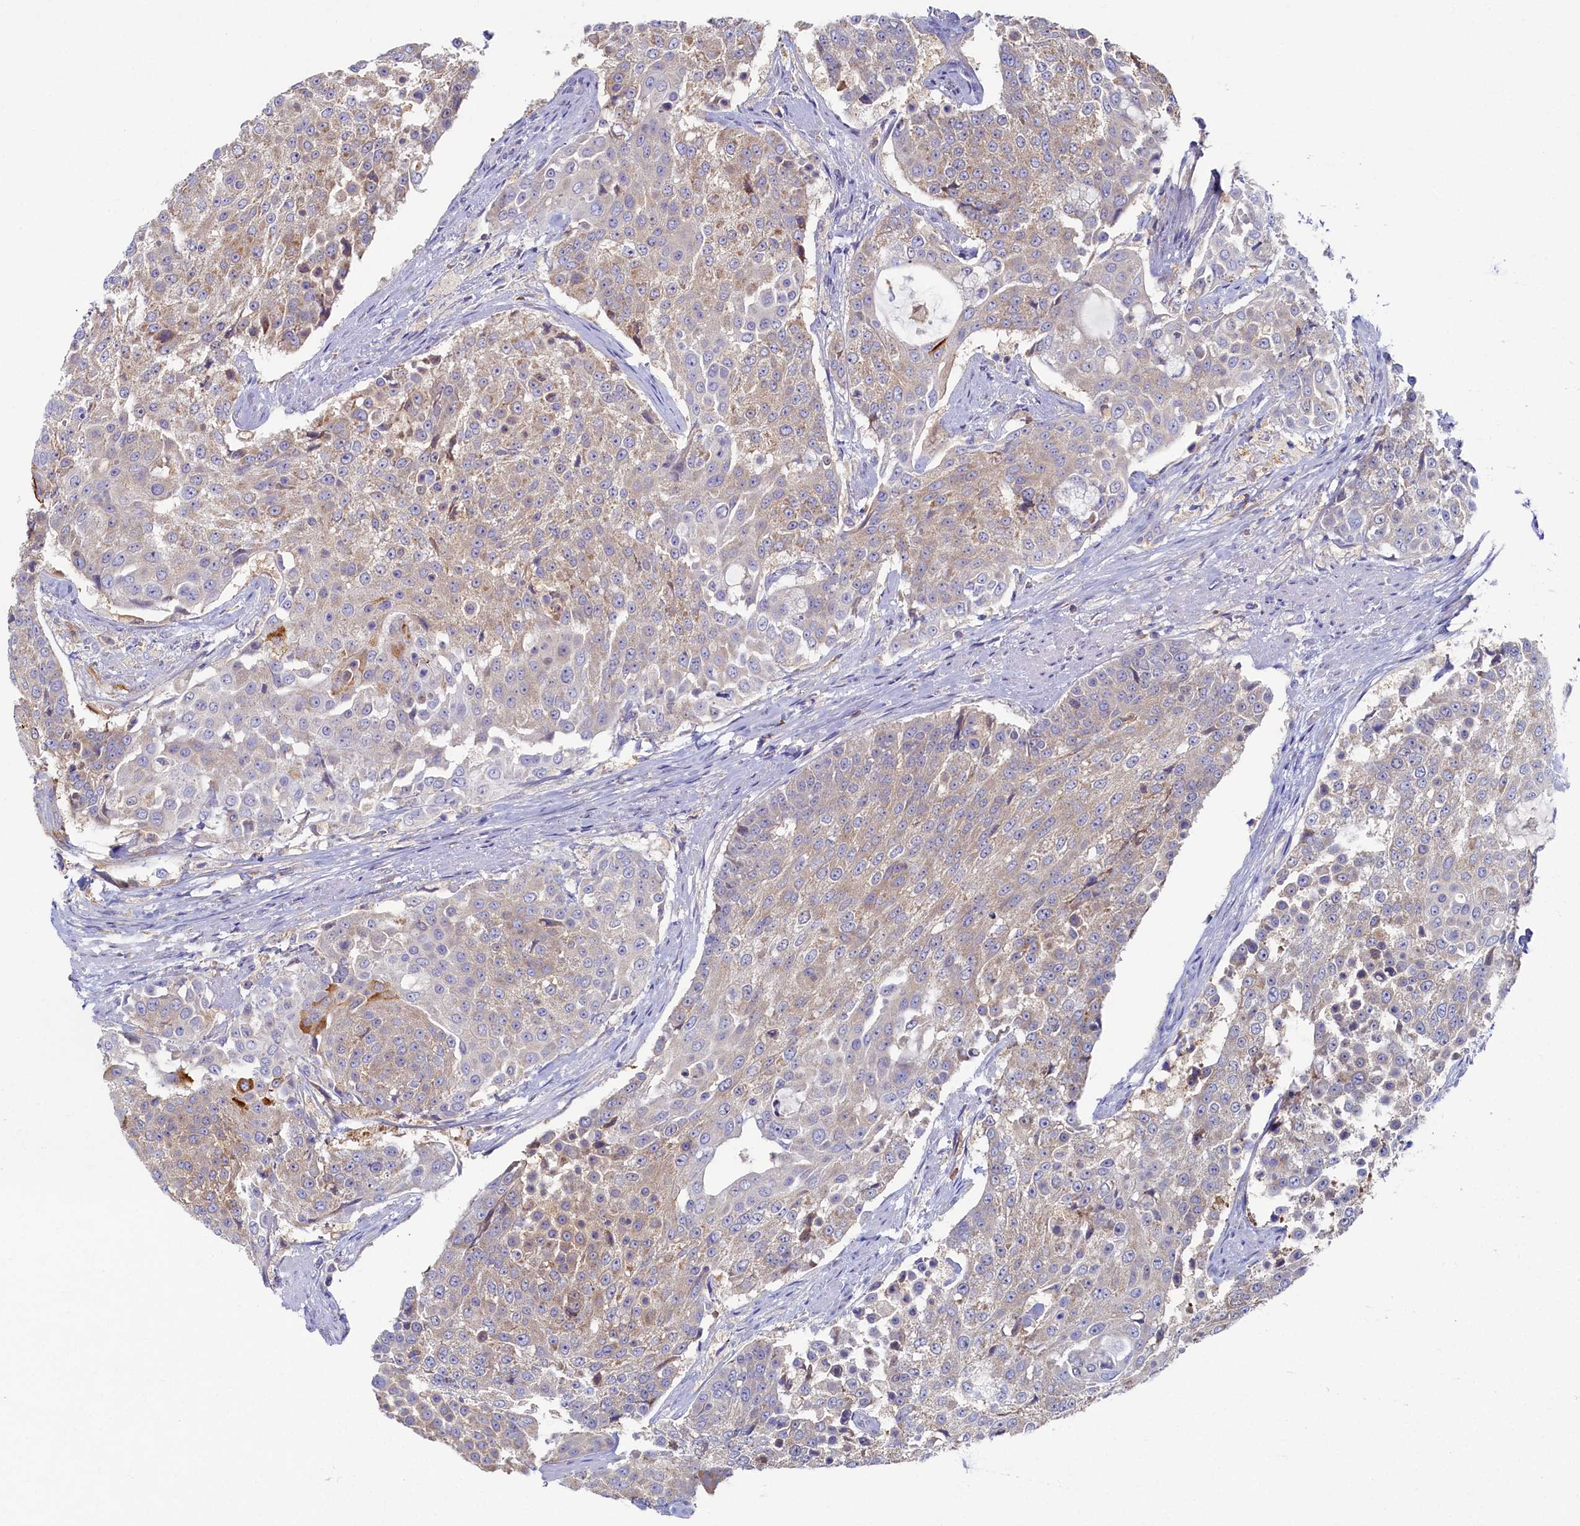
{"staining": {"intensity": "weak", "quantity": "25%-75%", "location": "cytoplasmic/membranous"}, "tissue": "urothelial cancer", "cell_type": "Tumor cells", "image_type": "cancer", "snomed": [{"axis": "morphology", "description": "Urothelial carcinoma, High grade"}, {"axis": "topography", "description": "Urinary bladder"}], "caption": "Tumor cells show low levels of weak cytoplasmic/membranous positivity in approximately 25%-75% of cells in urothelial cancer.", "gene": "TIMM8B", "patient": {"sex": "female", "age": 63}}